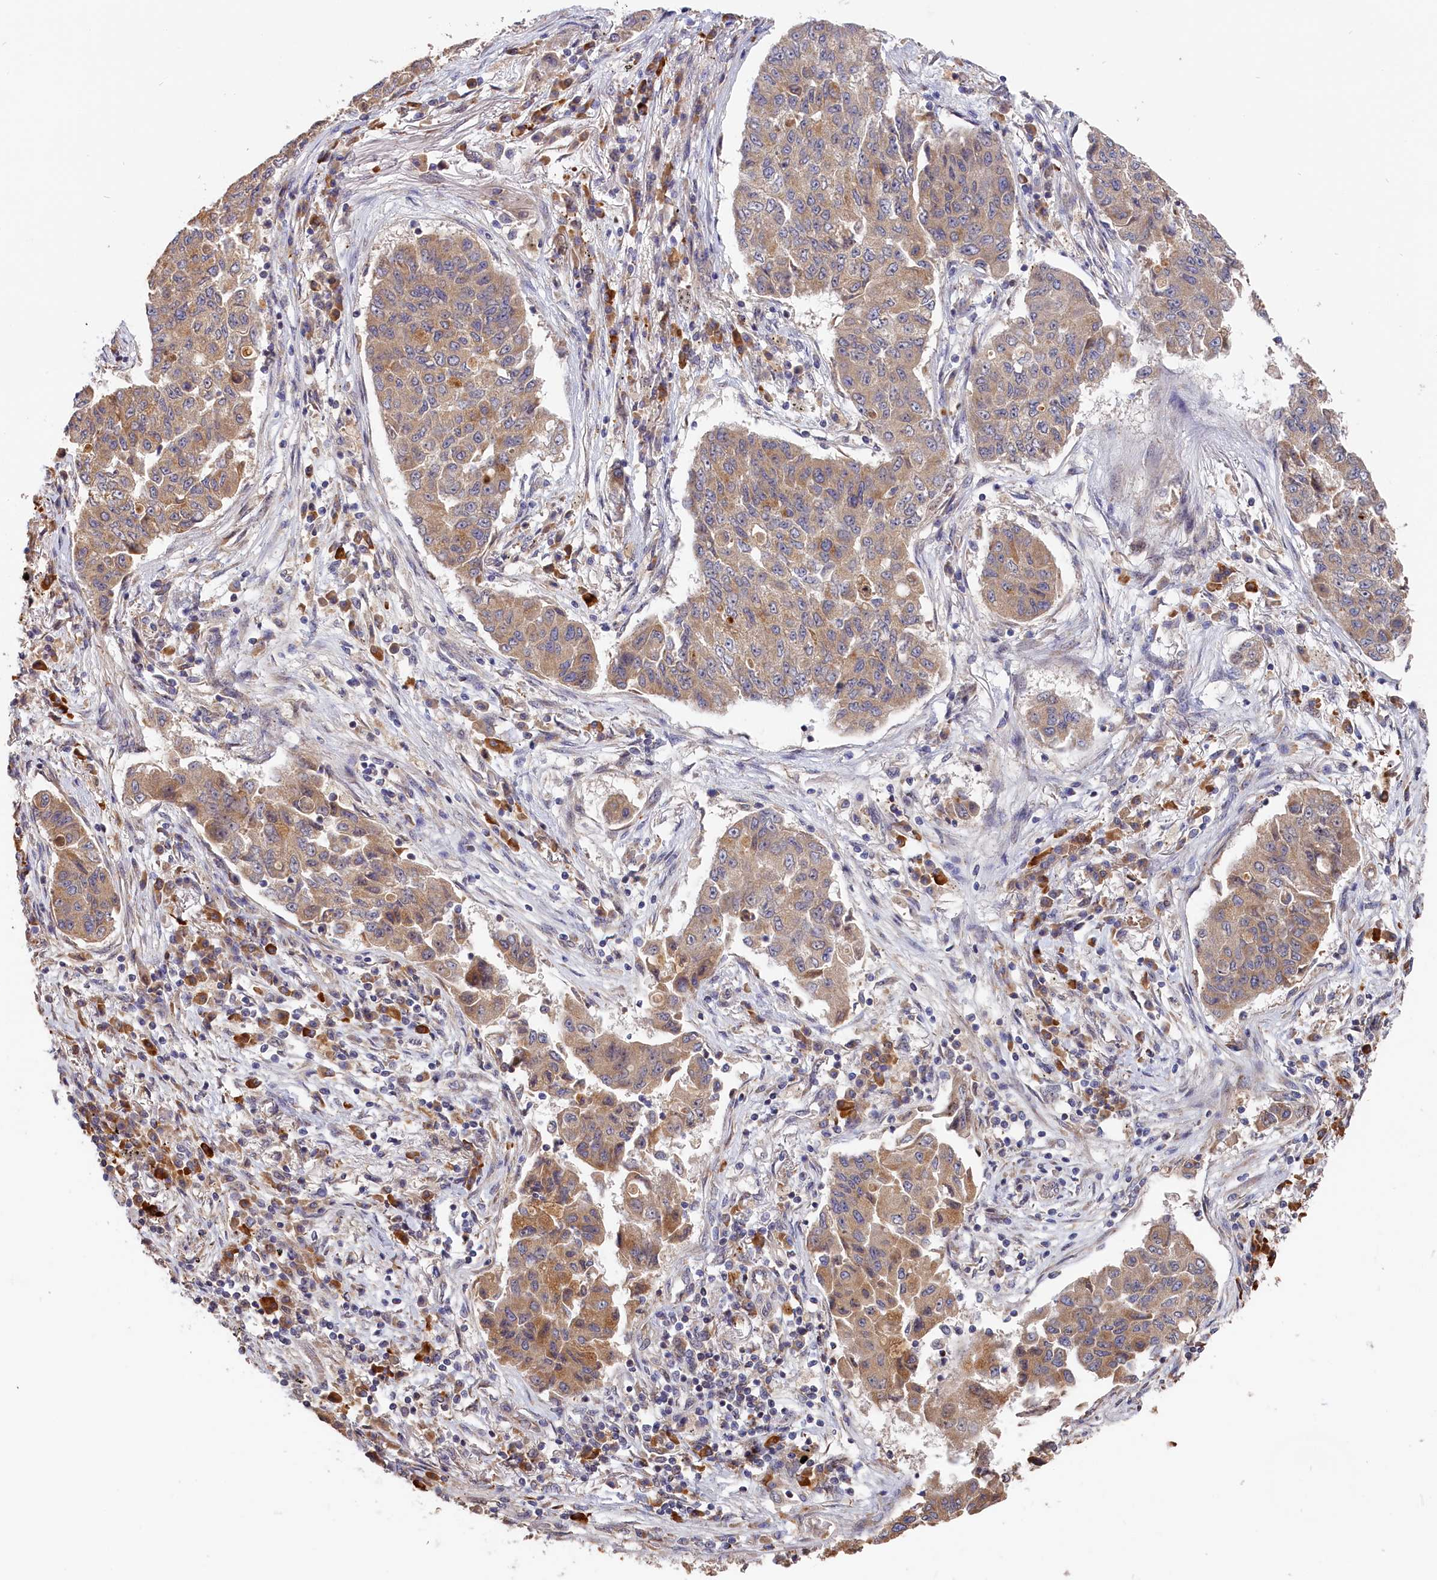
{"staining": {"intensity": "moderate", "quantity": "<25%", "location": "cytoplasmic/membranous"}, "tissue": "lung cancer", "cell_type": "Tumor cells", "image_type": "cancer", "snomed": [{"axis": "morphology", "description": "Squamous cell carcinoma, NOS"}, {"axis": "topography", "description": "Lung"}], "caption": "Brown immunohistochemical staining in lung squamous cell carcinoma demonstrates moderate cytoplasmic/membranous expression in approximately <25% of tumor cells.", "gene": "CEP44", "patient": {"sex": "male", "age": 74}}